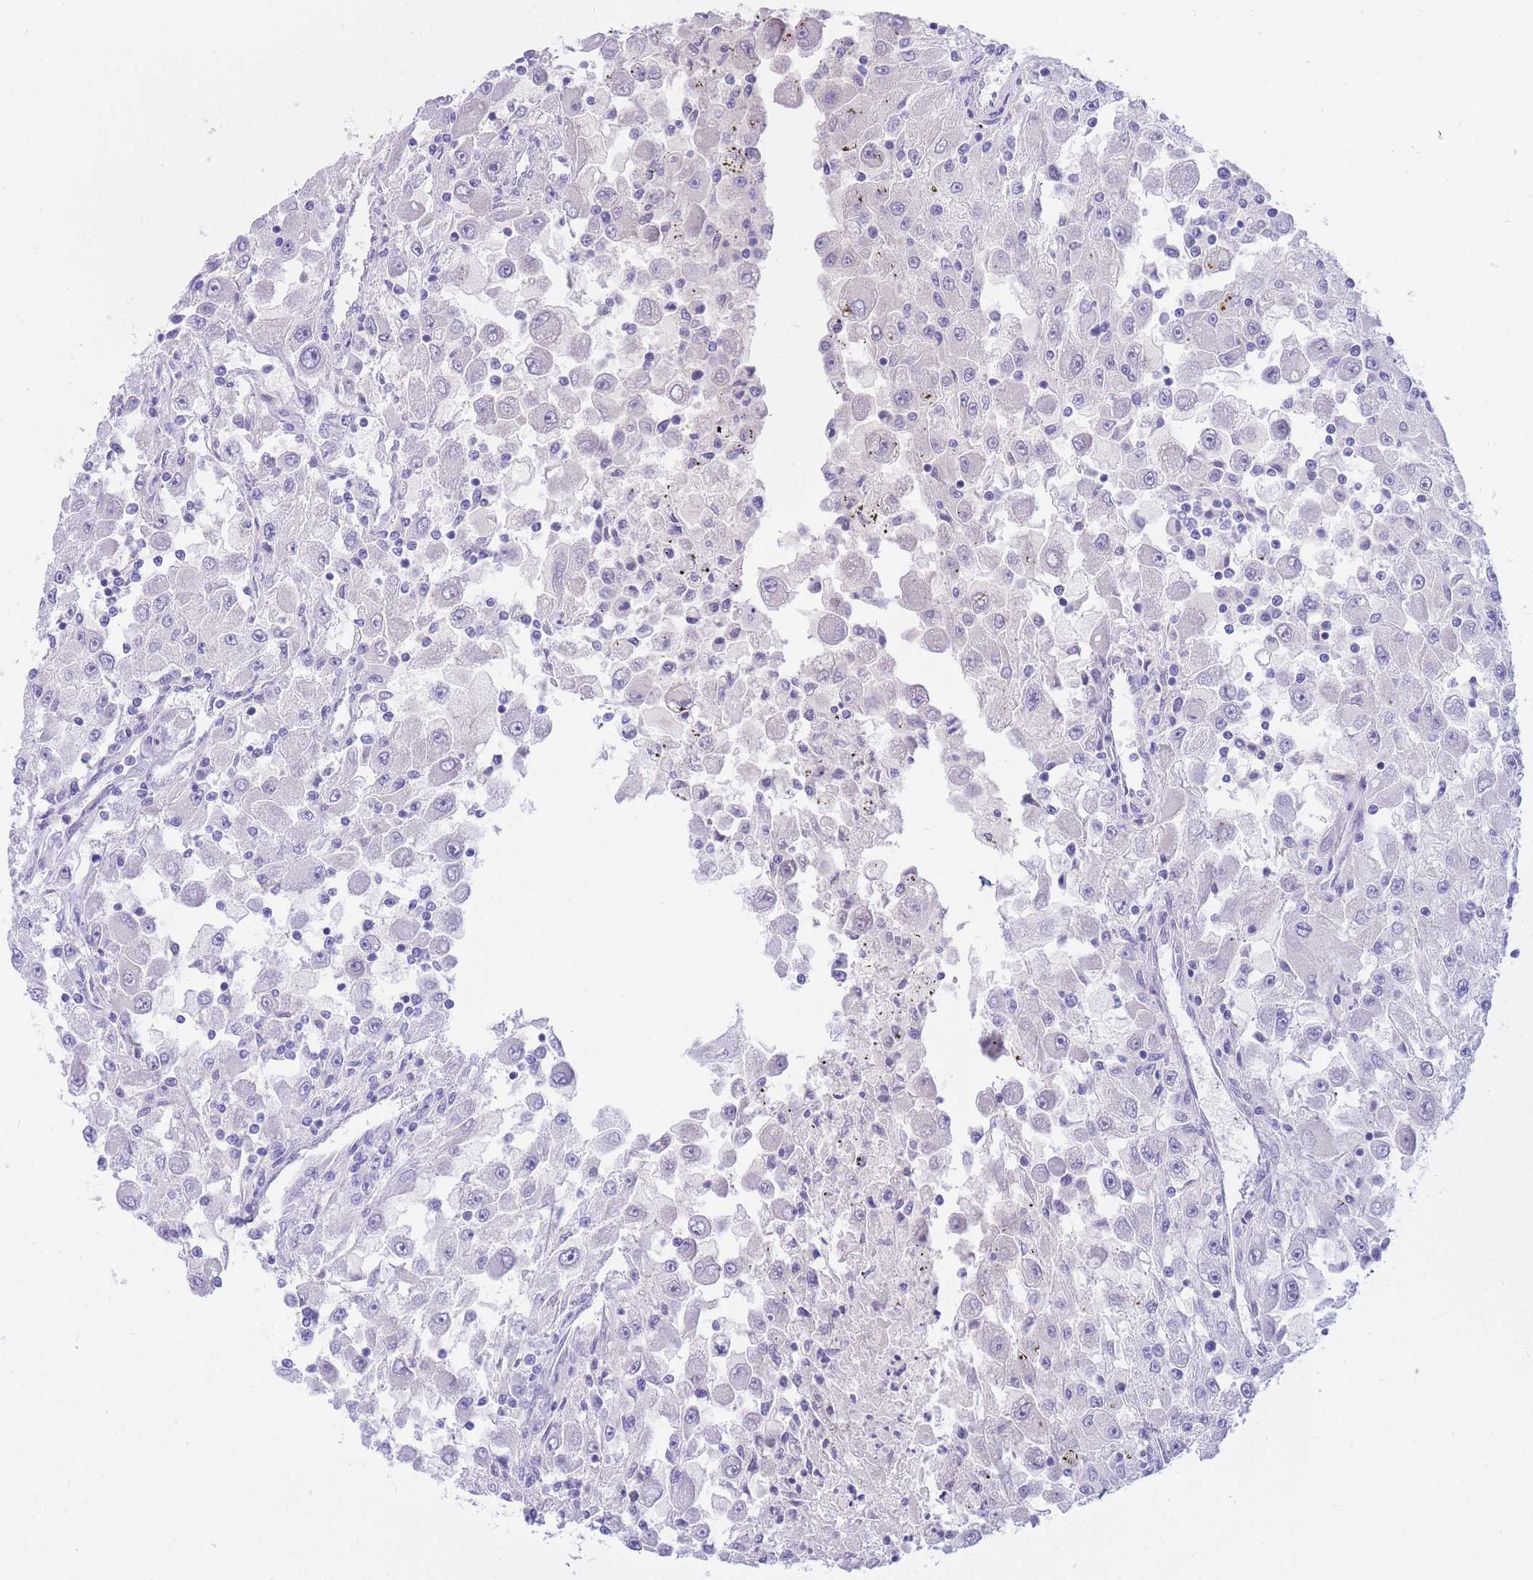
{"staining": {"intensity": "negative", "quantity": "none", "location": "none"}, "tissue": "renal cancer", "cell_type": "Tumor cells", "image_type": "cancer", "snomed": [{"axis": "morphology", "description": "Adenocarcinoma, NOS"}, {"axis": "topography", "description": "Kidney"}], "caption": "Tumor cells are negative for brown protein staining in renal cancer (adenocarcinoma). (DAB (3,3'-diaminobenzidine) IHC visualized using brightfield microscopy, high magnification).", "gene": "SULT1A1", "patient": {"sex": "female", "age": 67}}